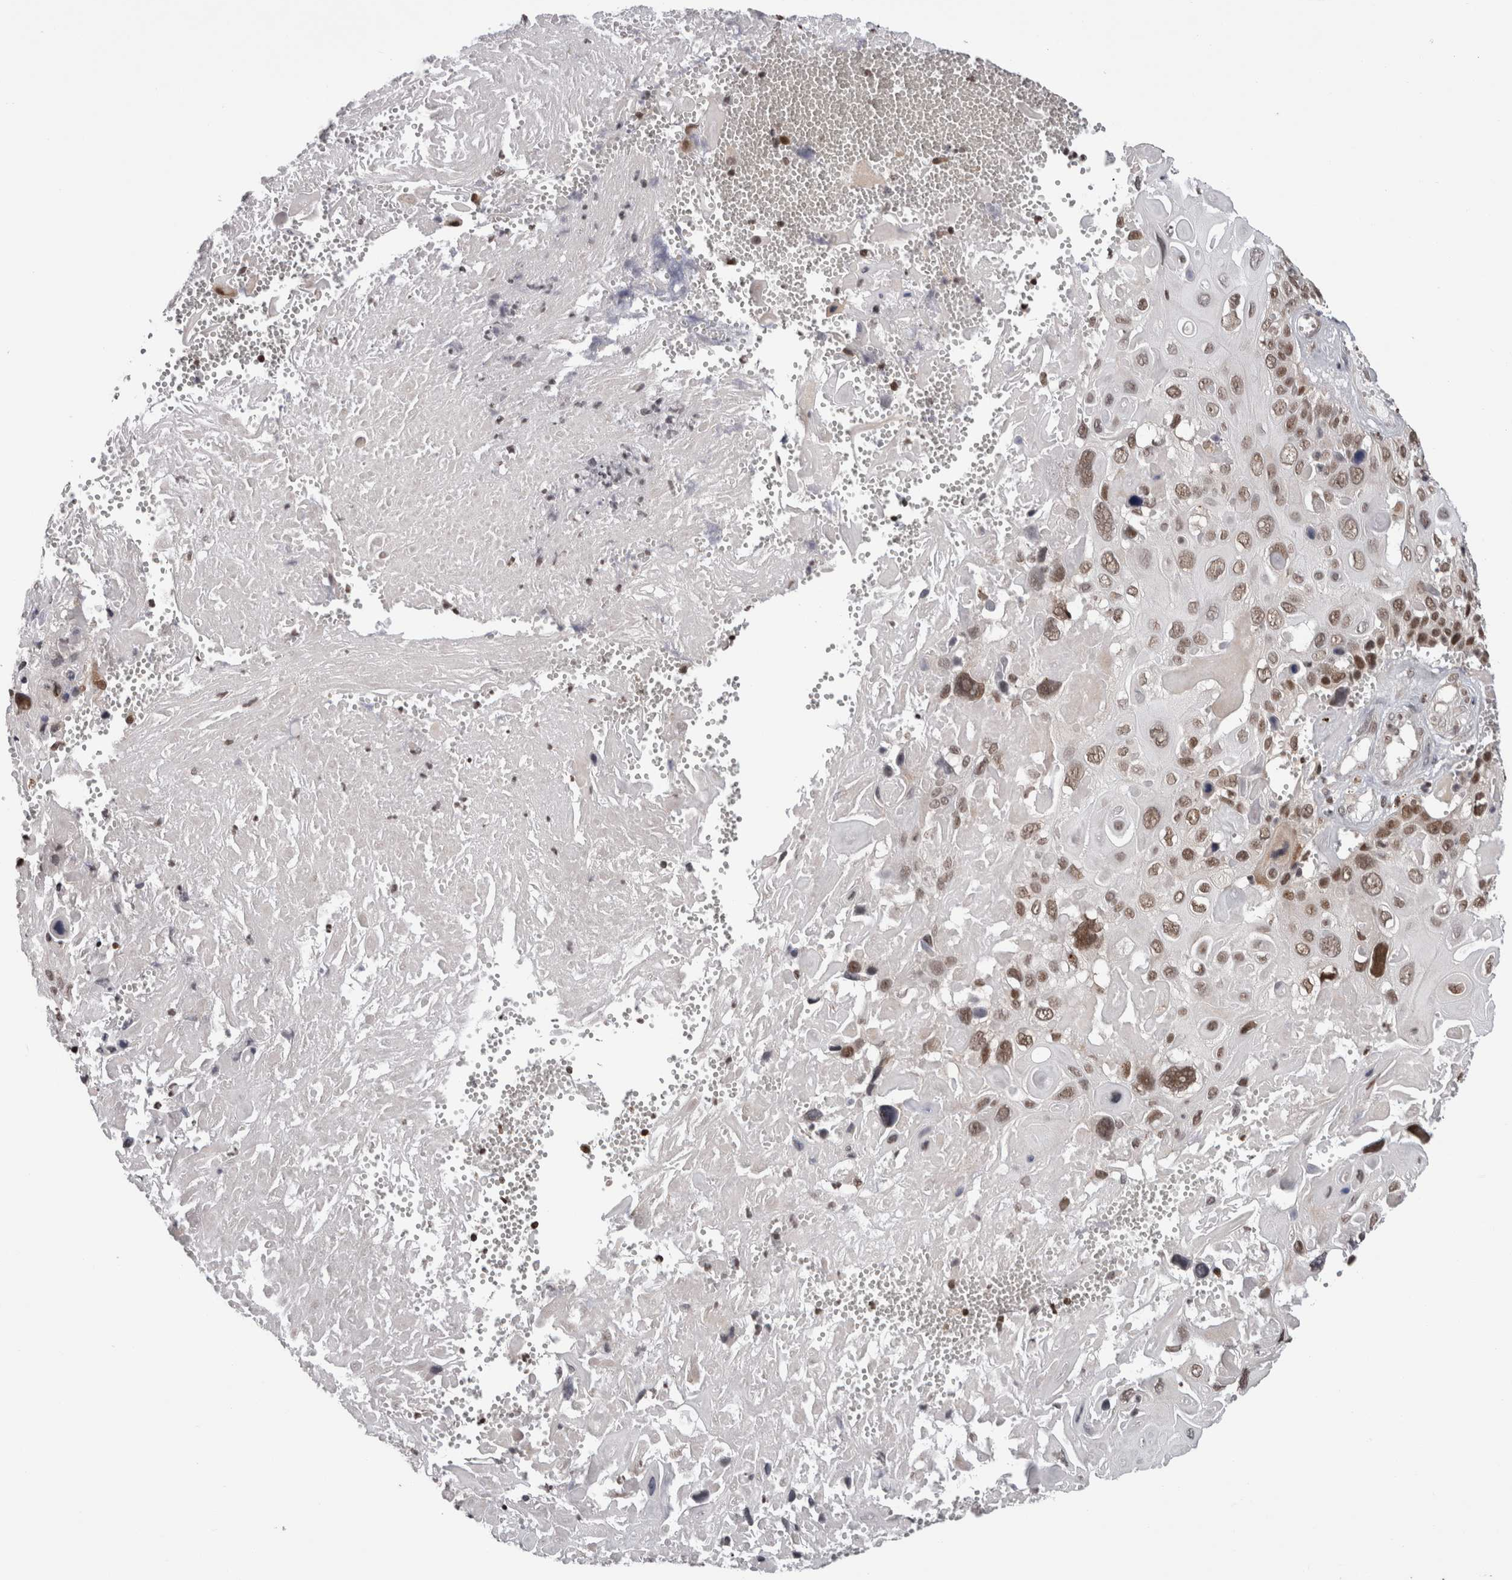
{"staining": {"intensity": "moderate", "quantity": ">75%", "location": "nuclear"}, "tissue": "cervical cancer", "cell_type": "Tumor cells", "image_type": "cancer", "snomed": [{"axis": "morphology", "description": "Squamous cell carcinoma, NOS"}, {"axis": "topography", "description": "Cervix"}], "caption": "A micrograph showing moderate nuclear positivity in about >75% of tumor cells in cervical cancer (squamous cell carcinoma), as visualized by brown immunohistochemical staining.", "gene": "ZBTB11", "patient": {"sex": "female", "age": 74}}